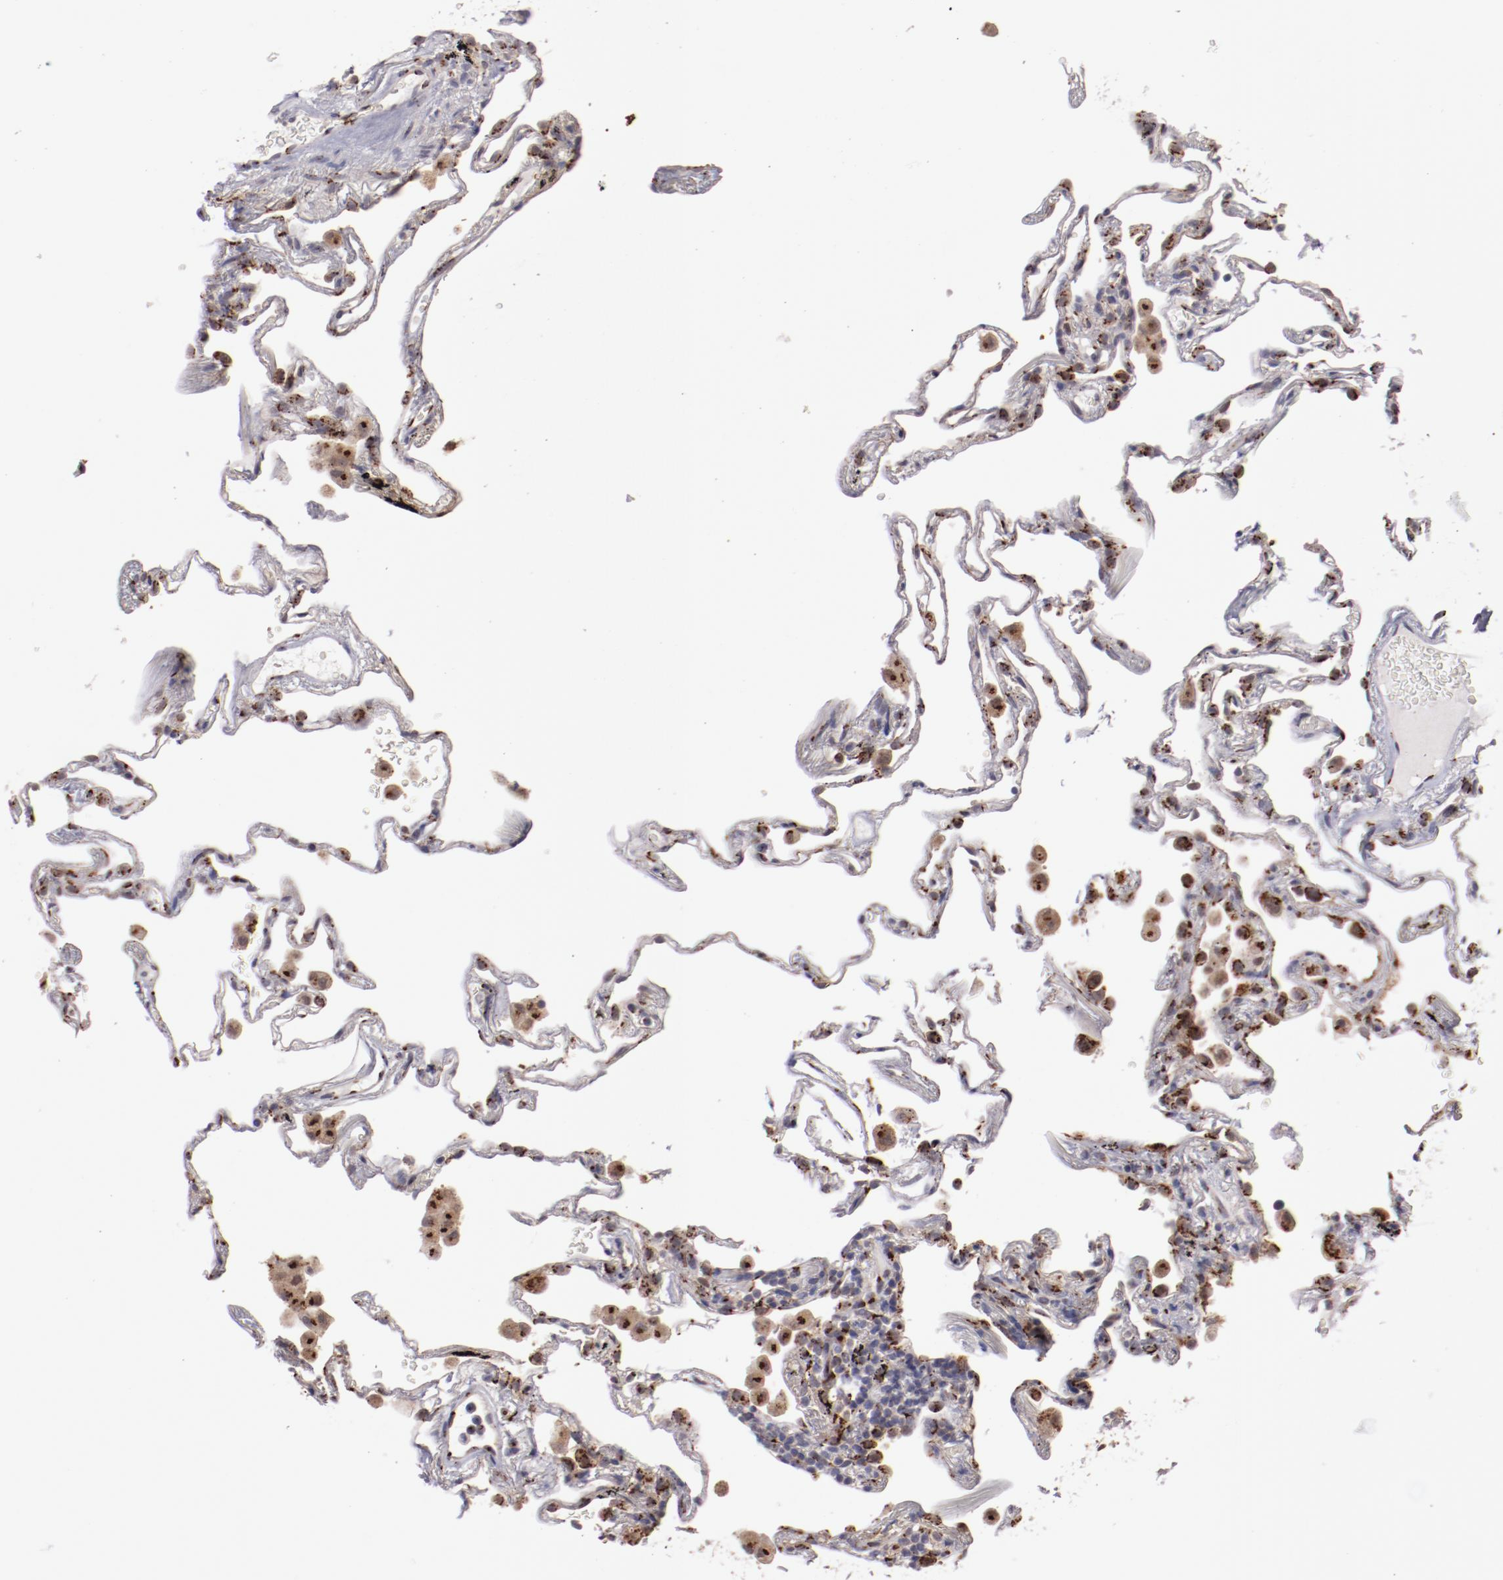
{"staining": {"intensity": "strong", "quantity": ">75%", "location": "cytoplasmic/membranous"}, "tissue": "lung", "cell_type": "Alveolar cells", "image_type": "normal", "snomed": [{"axis": "morphology", "description": "Normal tissue, NOS"}, {"axis": "morphology", "description": "Inflammation, NOS"}, {"axis": "topography", "description": "Lung"}], "caption": "A high-resolution histopathology image shows IHC staining of normal lung, which demonstrates strong cytoplasmic/membranous staining in about >75% of alveolar cells.", "gene": "GOLIM4", "patient": {"sex": "male", "age": 69}}